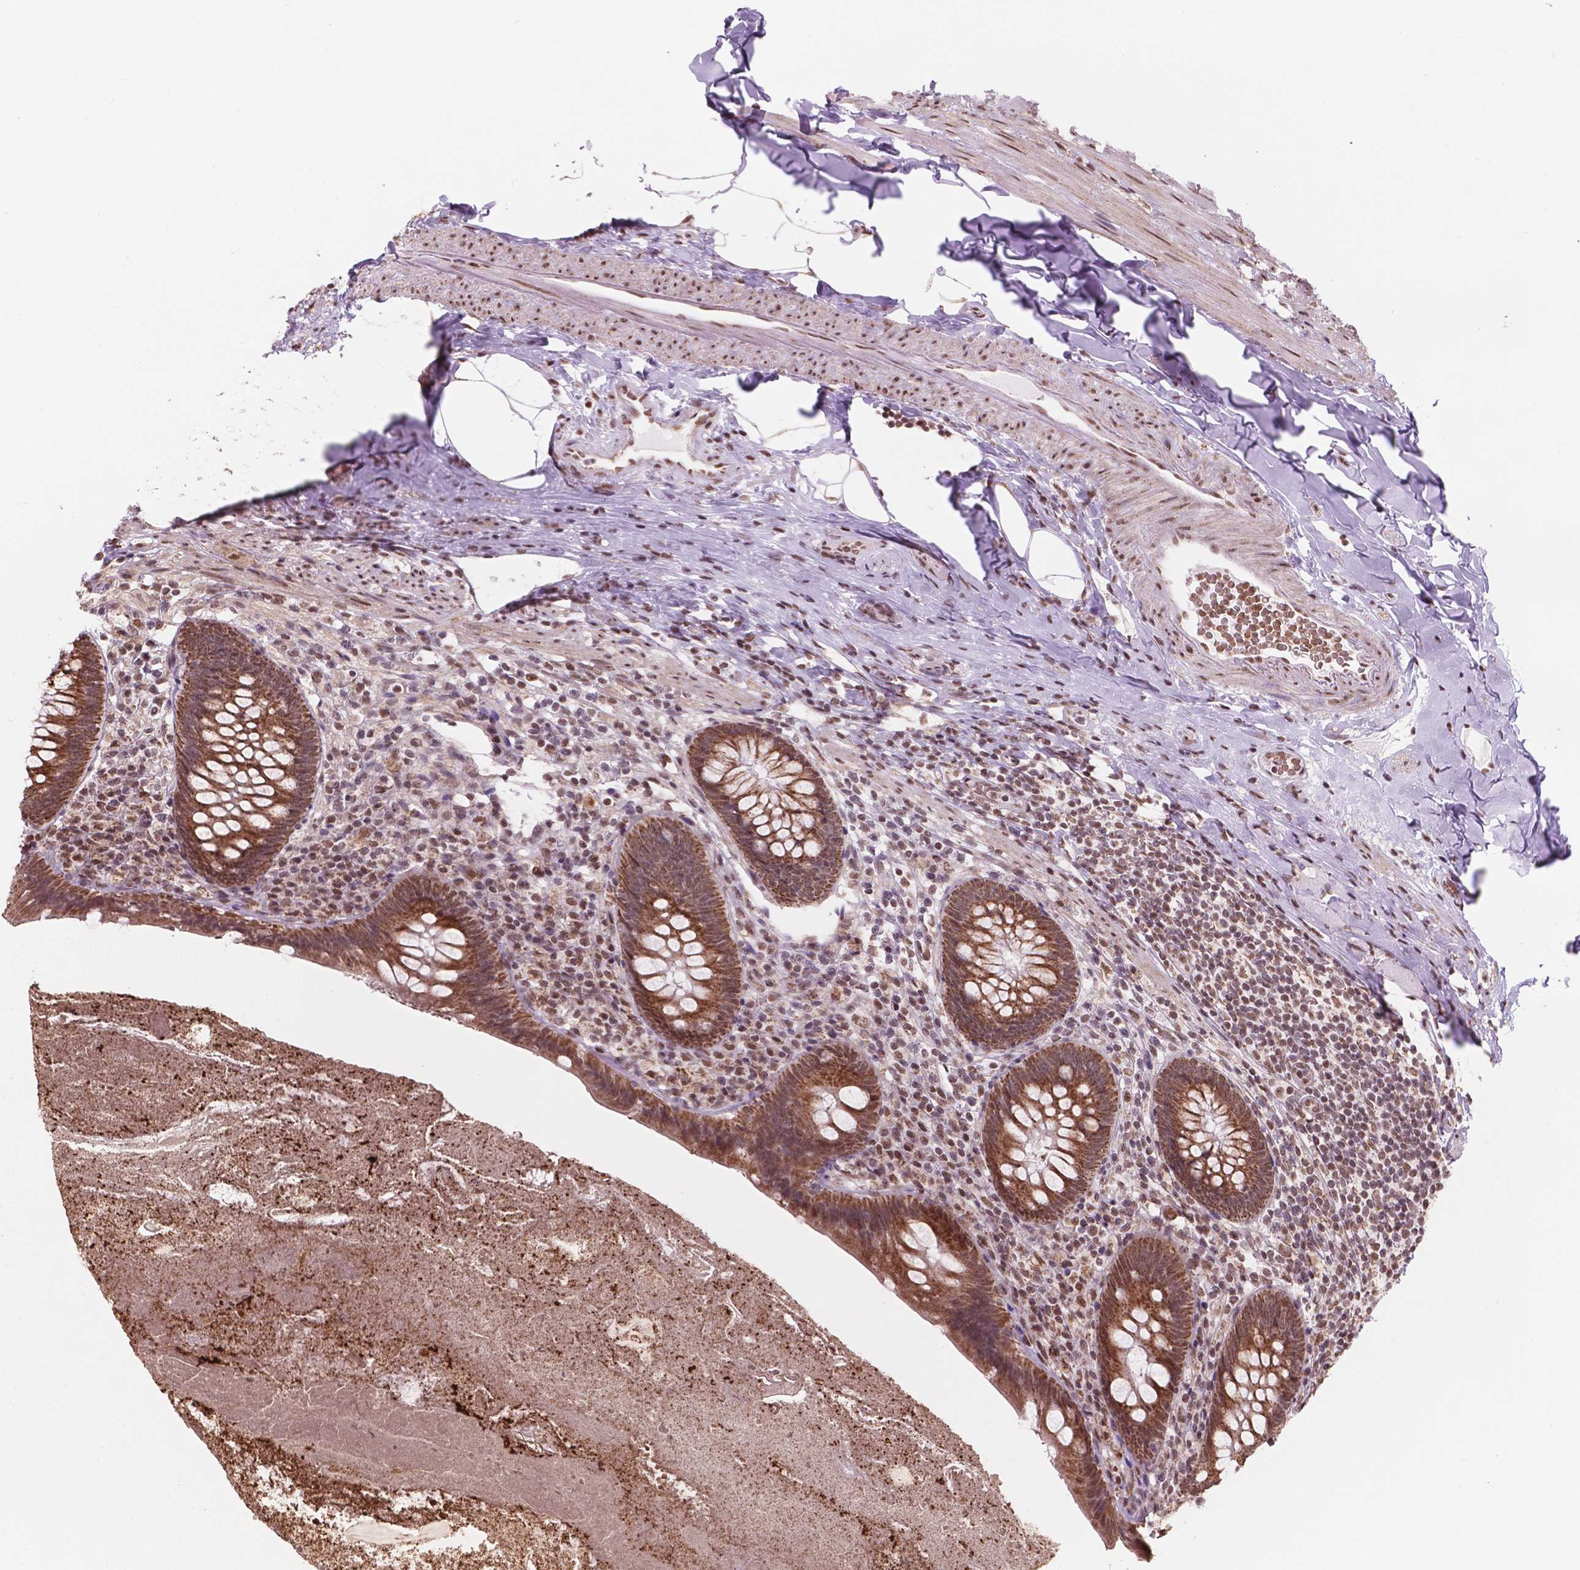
{"staining": {"intensity": "moderate", "quantity": ">75%", "location": "cytoplasmic/membranous,nuclear"}, "tissue": "appendix", "cell_type": "Glandular cells", "image_type": "normal", "snomed": [{"axis": "morphology", "description": "Normal tissue, NOS"}, {"axis": "topography", "description": "Appendix"}], "caption": "High-magnification brightfield microscopy of benign appendix stained with DAB (brown) and counterstained with hematoxylin (blue). glandular cells exhibit moderate cytoplasmic/membranous,nuclear positivity is seen in approximately>75% of cells.", "gene": "NDUFA10", "patient": {"sex": "male", "age": 47}}